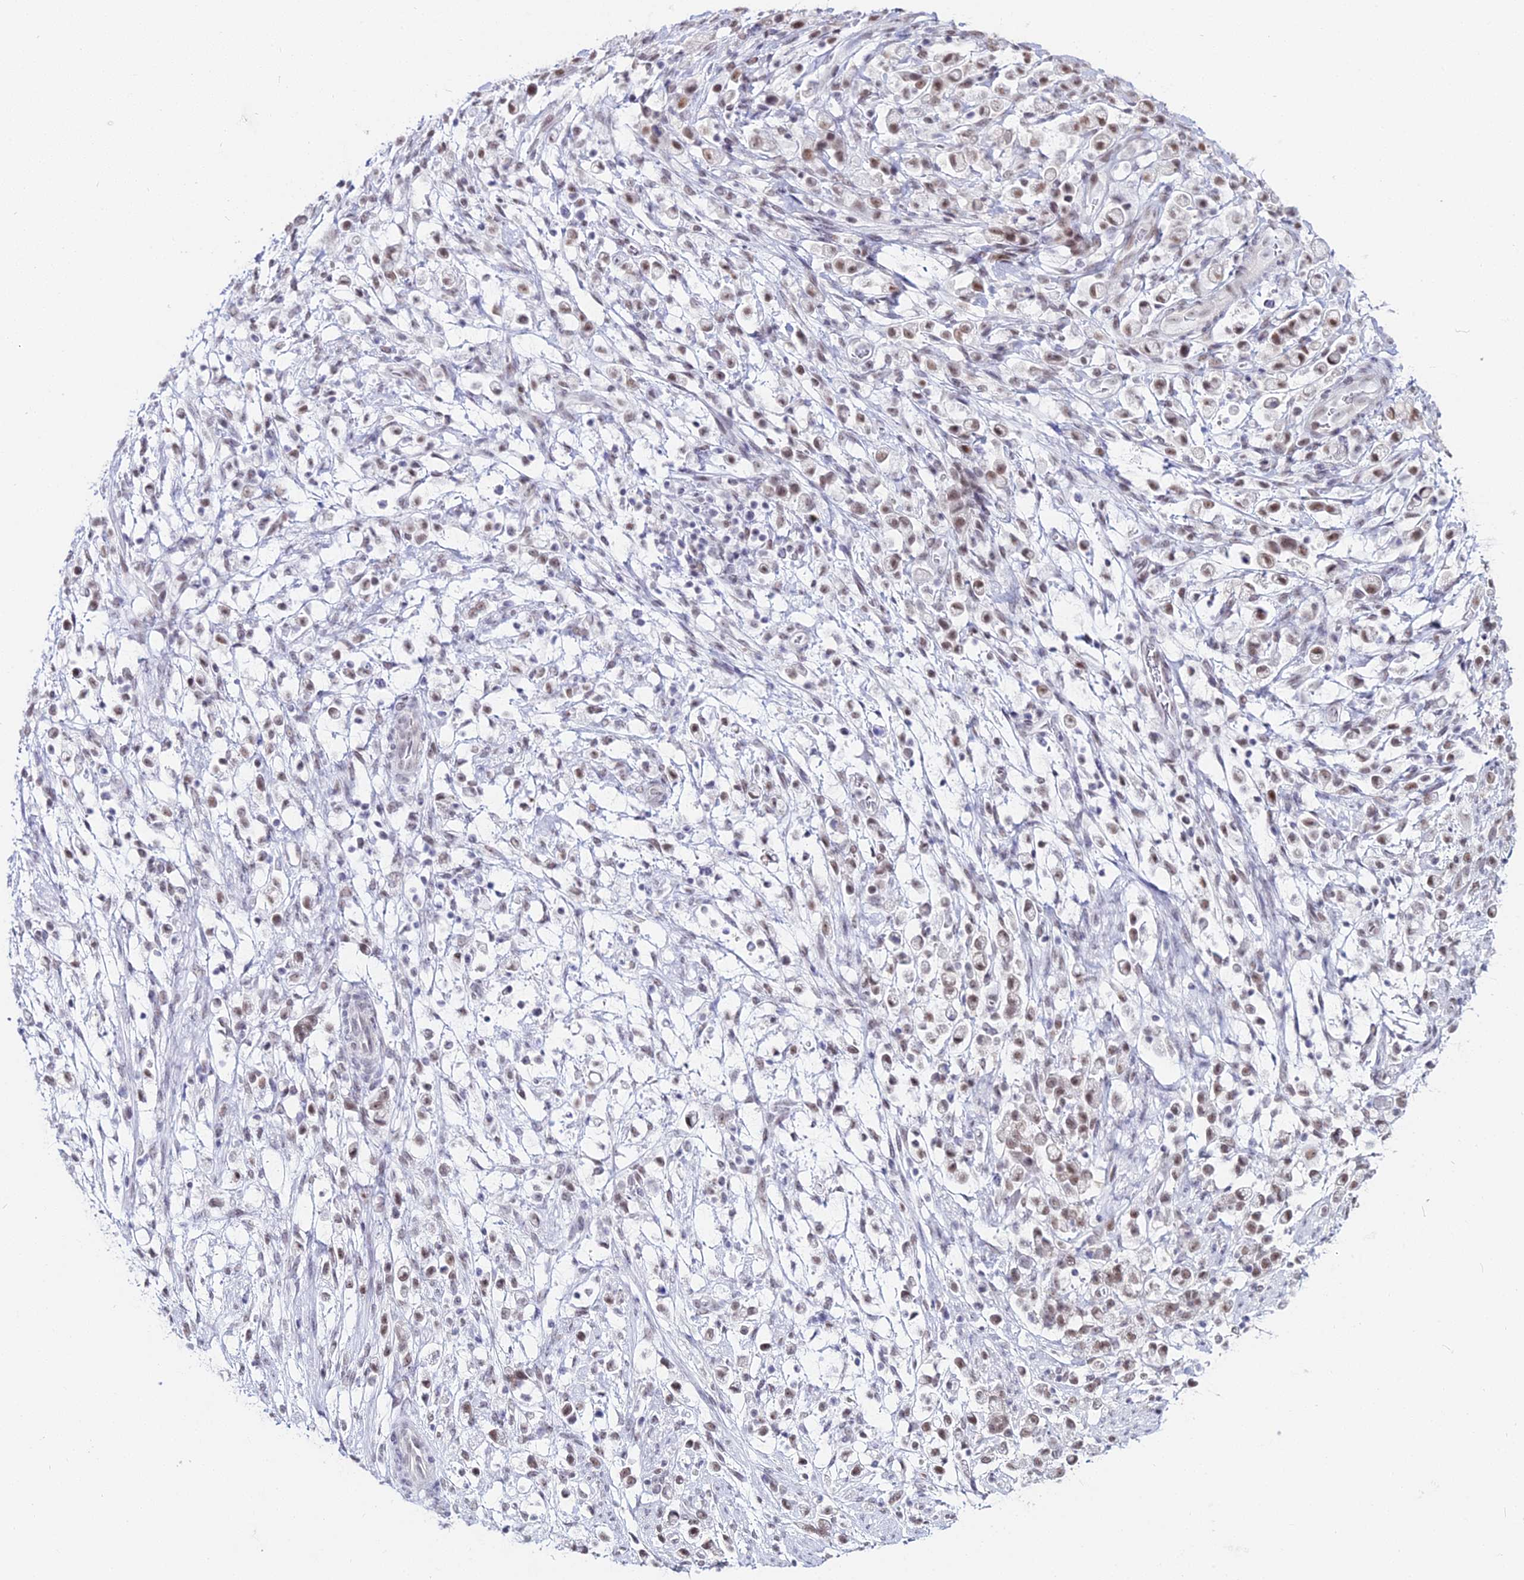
{"staining": {"intensity": "weak", "quantity": ">75%", "location": "nuclear"}, "tissue": "stomach cancer", "cell_type": "Tumor cells", "image_type": "cancer", "snomed": [{"axis": "morphology", "description": "Adenocarcinoma, NOS"}, {"axis": "topography", "description": "Stomach"}], "caption": "About >75% of tumor cells in human stomach adenocarcinoma reveal weak nuclear protein staining as visualized by brown immunohistochemical staining.", "gene": "RBM12", "patient": {"sex": "female", "age": 60}}